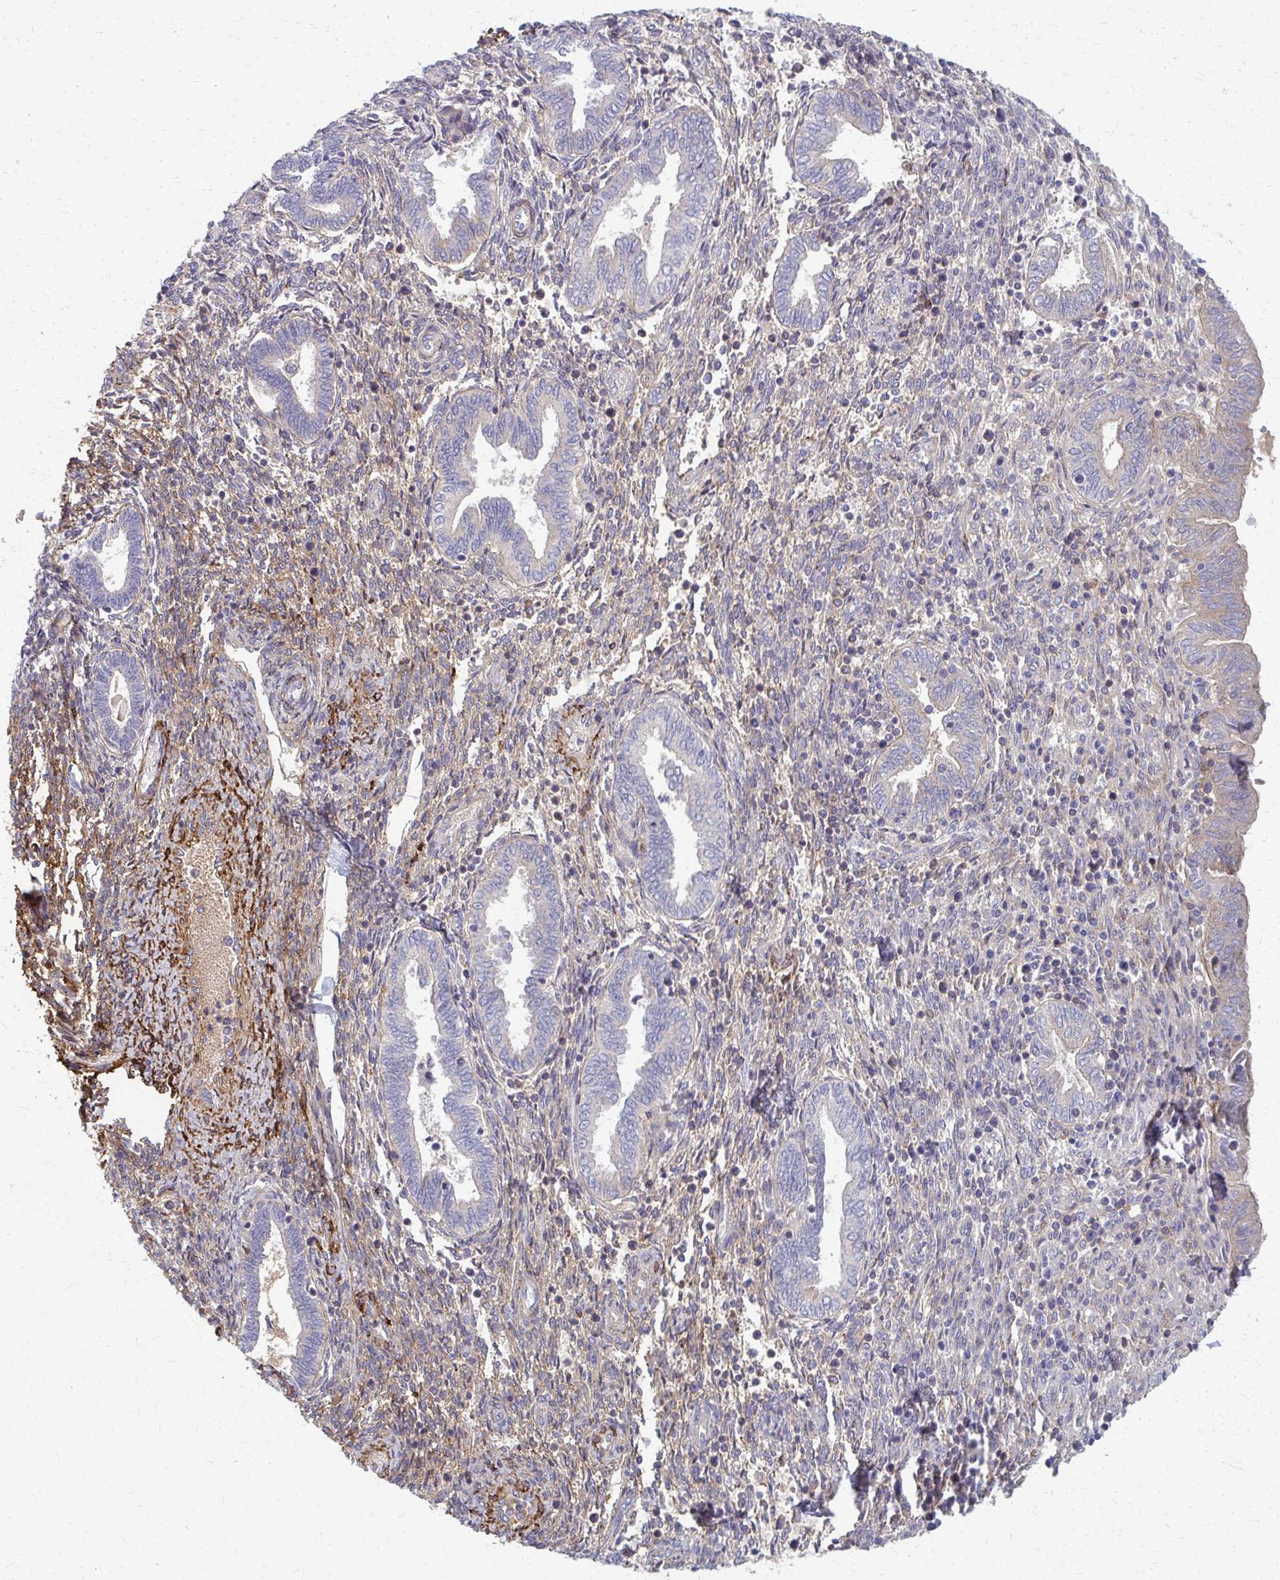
{"staining": {"intensity": "moderate", "quantity": "25%-75%", "location": "cytoplasmic/membranous"}, "tissue": "endometrium", "cell_type": "Cells in endometrial stroma", "image_type": "normal", "snomed": [{"axis": "morphology", "description": "Normal tissue, NOS"}, {"axis": "topography", "description": "Endometrium"}], "caption": "Benign endometrium displays moderate cytoplasmic/membranous expression in approximately 25%-75% of cells in endometrial stroma, visualized by immunohistochemistry.", "gene": "ADIPOQ", "patient": {"sex": "female", "age": 42}}